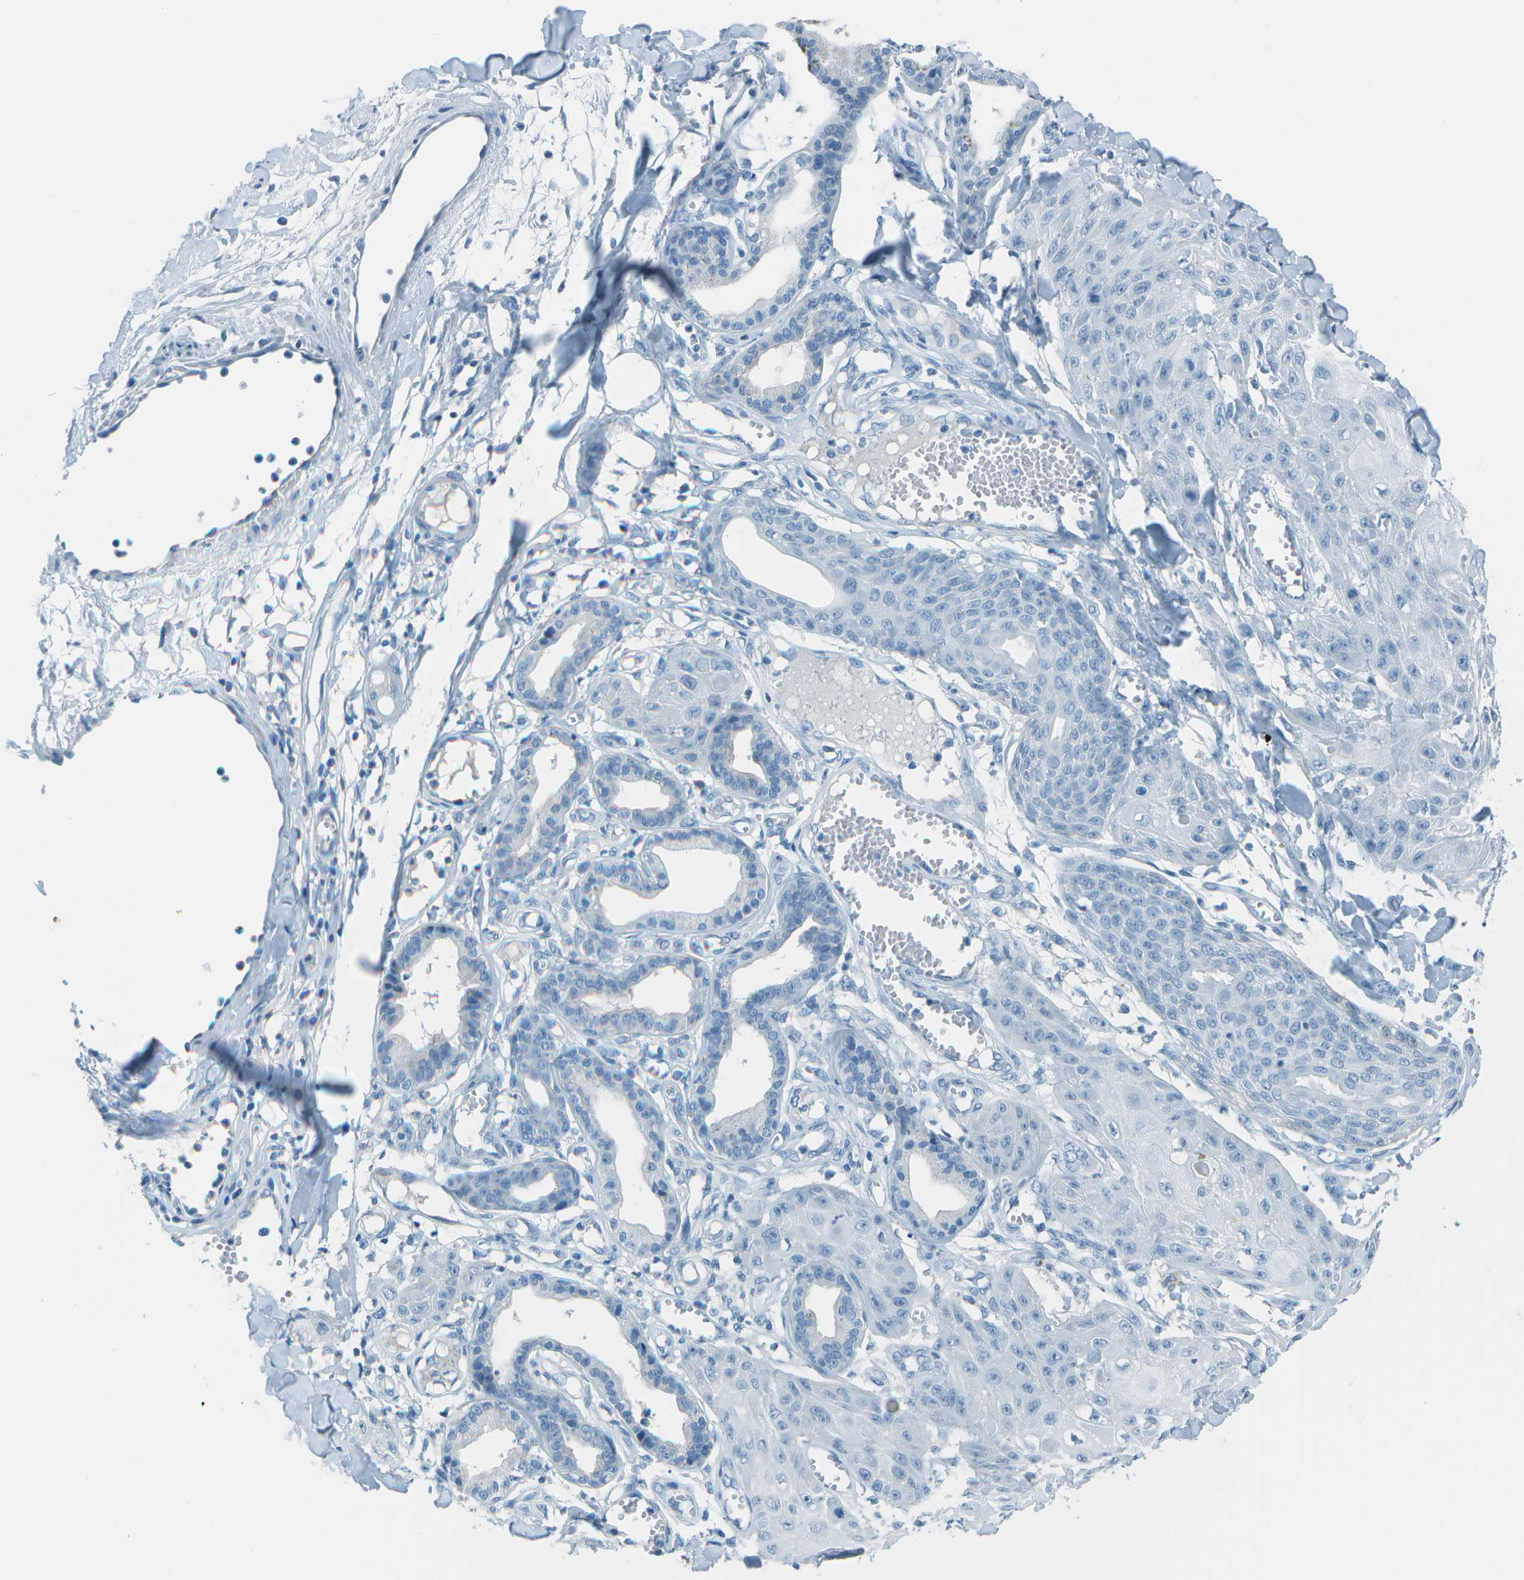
{"staining": {"intensity": "negative", "quantity": "none", "location": "none"}, "tissue": "skin cancer", "cell_type": "Tumor cells", "image_type": "cancer", "snomed": [{"axis": "morphology", "description": "Squamous cell carcinoma, NOS"}, {"axis": "topography", "description": "Skin"}], "caption": "Immunohistochemical staining of skin cancer (squamous cell carcinoma) shows no significant staining in tumor cells.", "gene": "FGF1", "patient": {"sex": "male", "age": 74}}